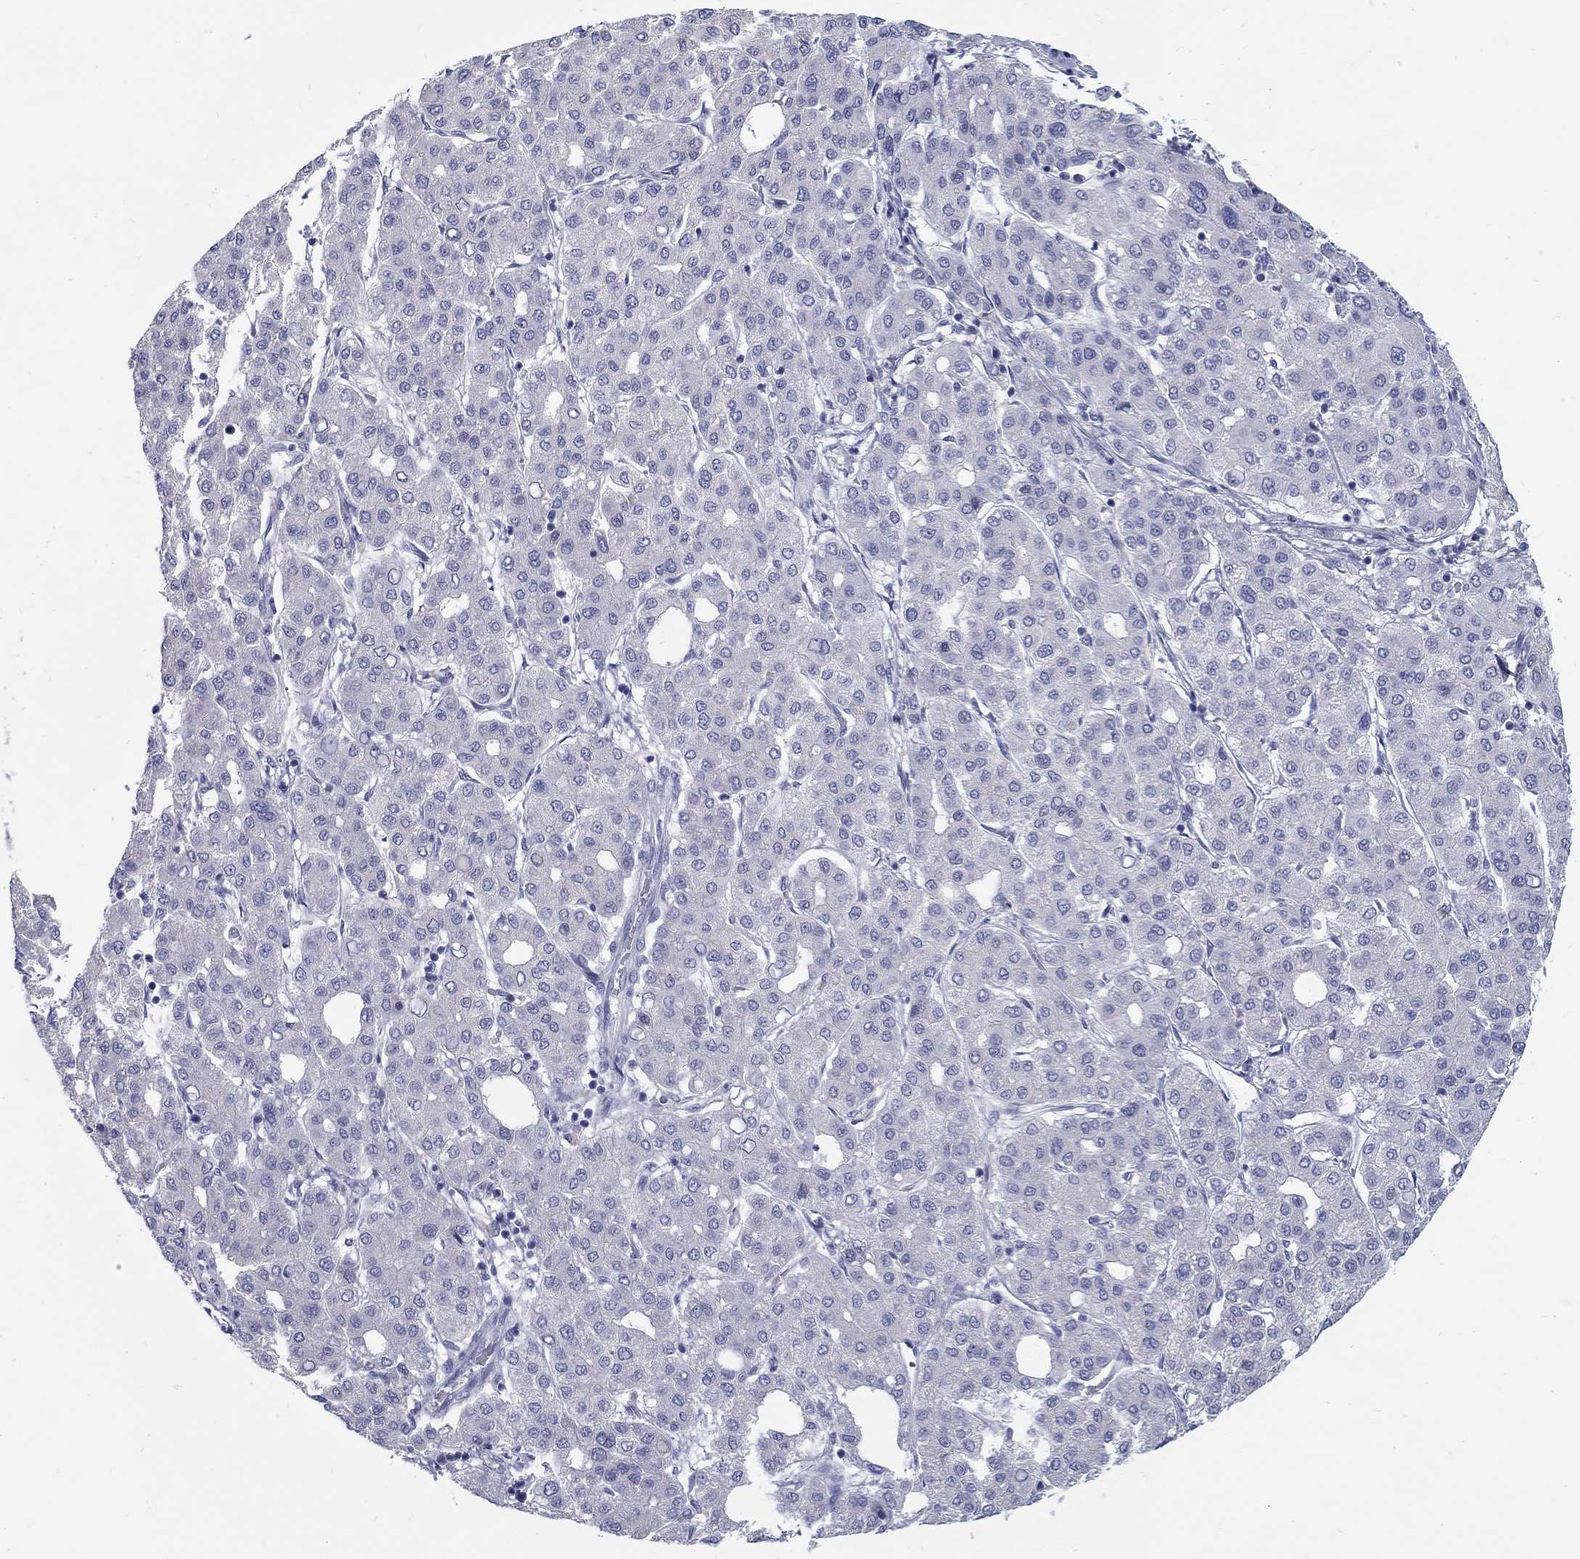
{"staining": {"intensity": "negative", "quantity": "none", "location": "none"}, "tissue": "liver cancer", "cell_type": "Tumor cells", "image_type": "cancer", "snomed": [{"axis": "morphology", "description": "Carcinoma, Hepatocellular, NOS"}, {"axis": "topography", "description": "Liver"}], "caption": "Immunohistochemical staining of liver cancer (hepatocellular carcinoma) shows no significant expression in tumor cells. The staining was performed using DAB (3,3'-diaminobenzidine) to visualize the protein expression in brown, while the nuclei were stained in blue with hematoxylin (Magnification: 20x).", "gene": "ABCA4", "patient": {"sex": "male", "age": 65}}